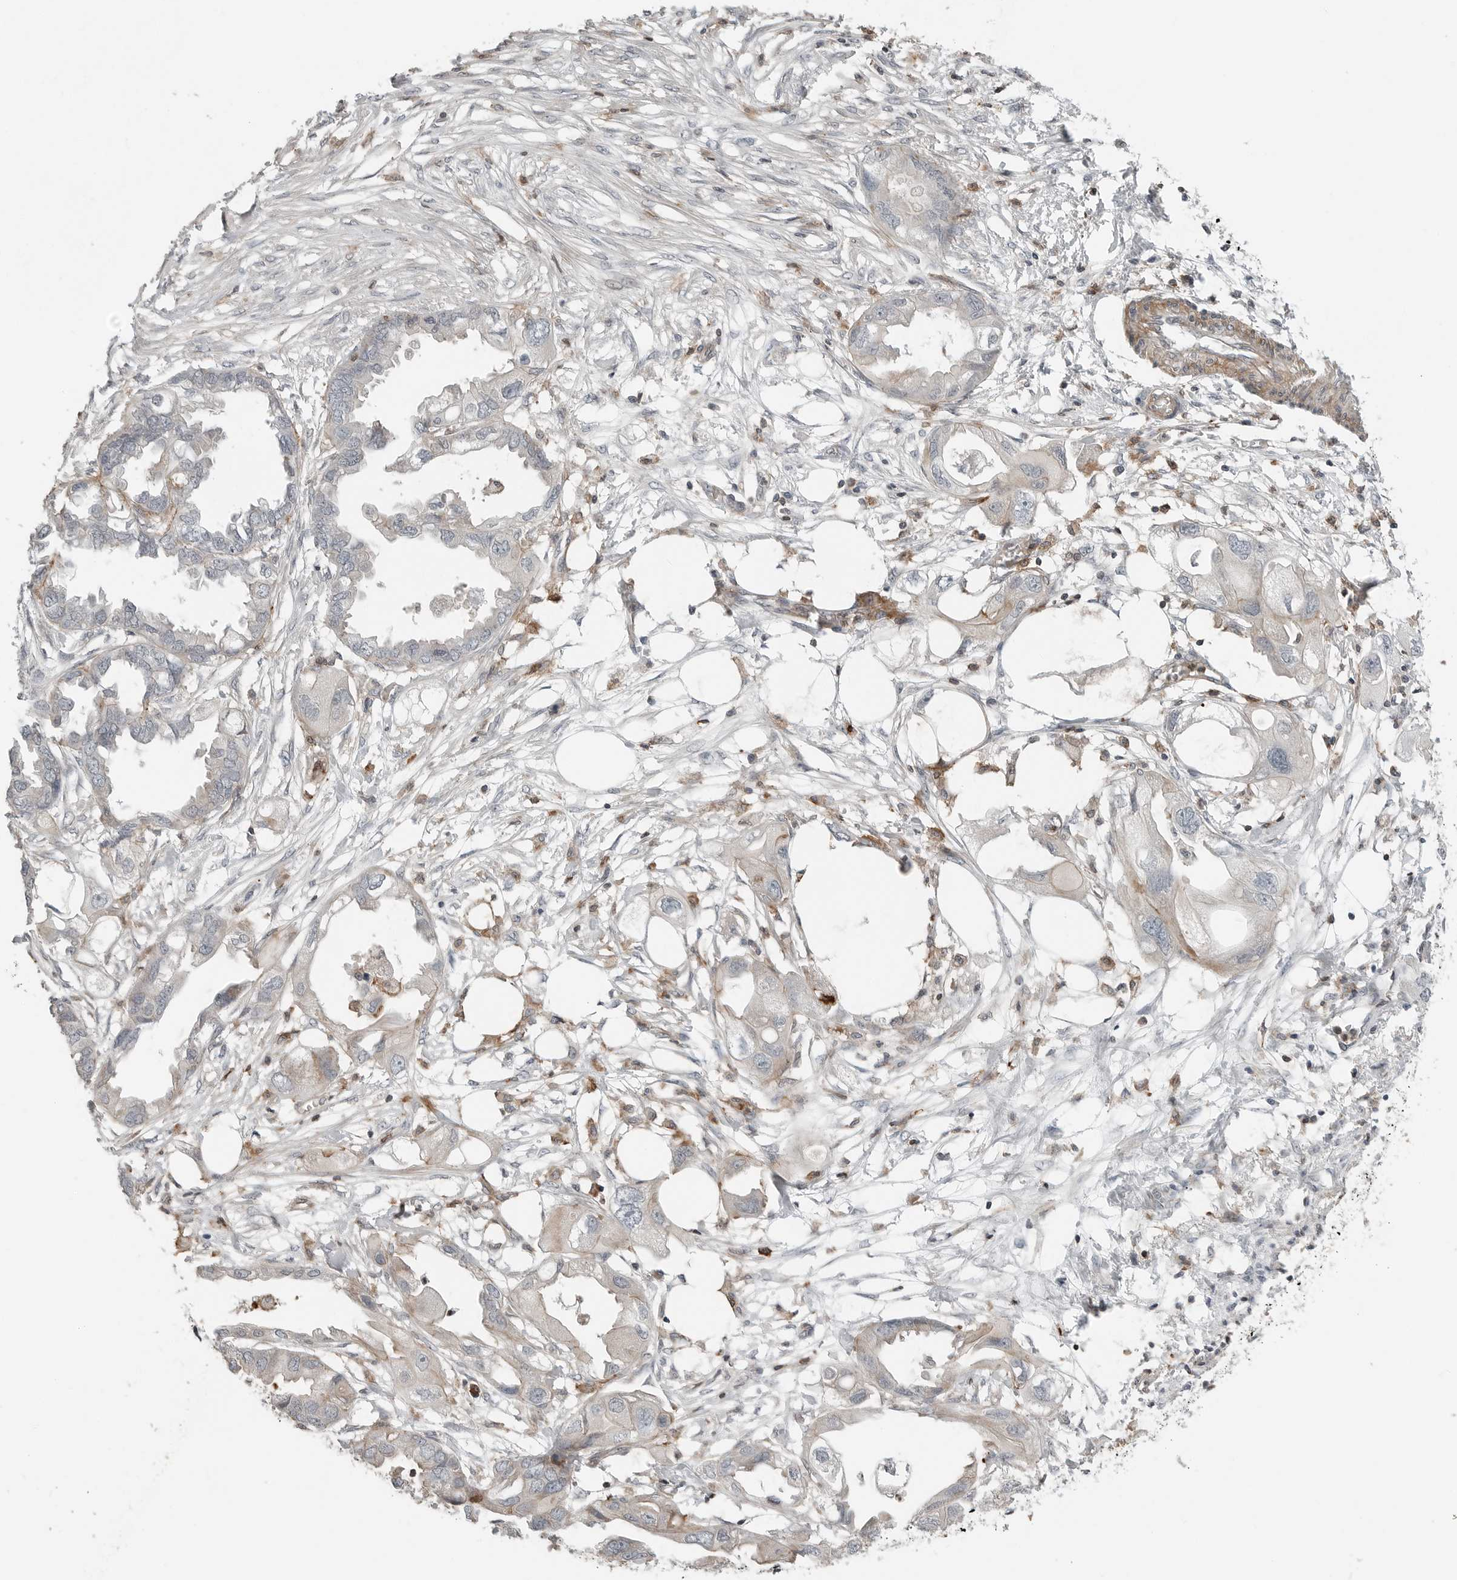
{"staining": {"intensity": "negative", "quantity": "none", "location": "none"}, "tissue": "endometrial cancer", "cell_type": "Tumor cells", "image_type": "cancer", "snomed": [{"axis": "morphology", "description": "Adenocarcinoma, NOS"}, {"axis": "morphology", "description": "Adenocarcinoma, metastatic, NOS"}, {"axis": "topography", "description": "Adipose tissue"}, {"axis": "topography", "description": "Endometrium"}], "caption": "This is an immunohistochemistry photomicrograph of human endometrial cancer. There is no positivity in tumor cells.", "gene": "LEFTY2", "patient": {"sex": "female", "age": 67}}